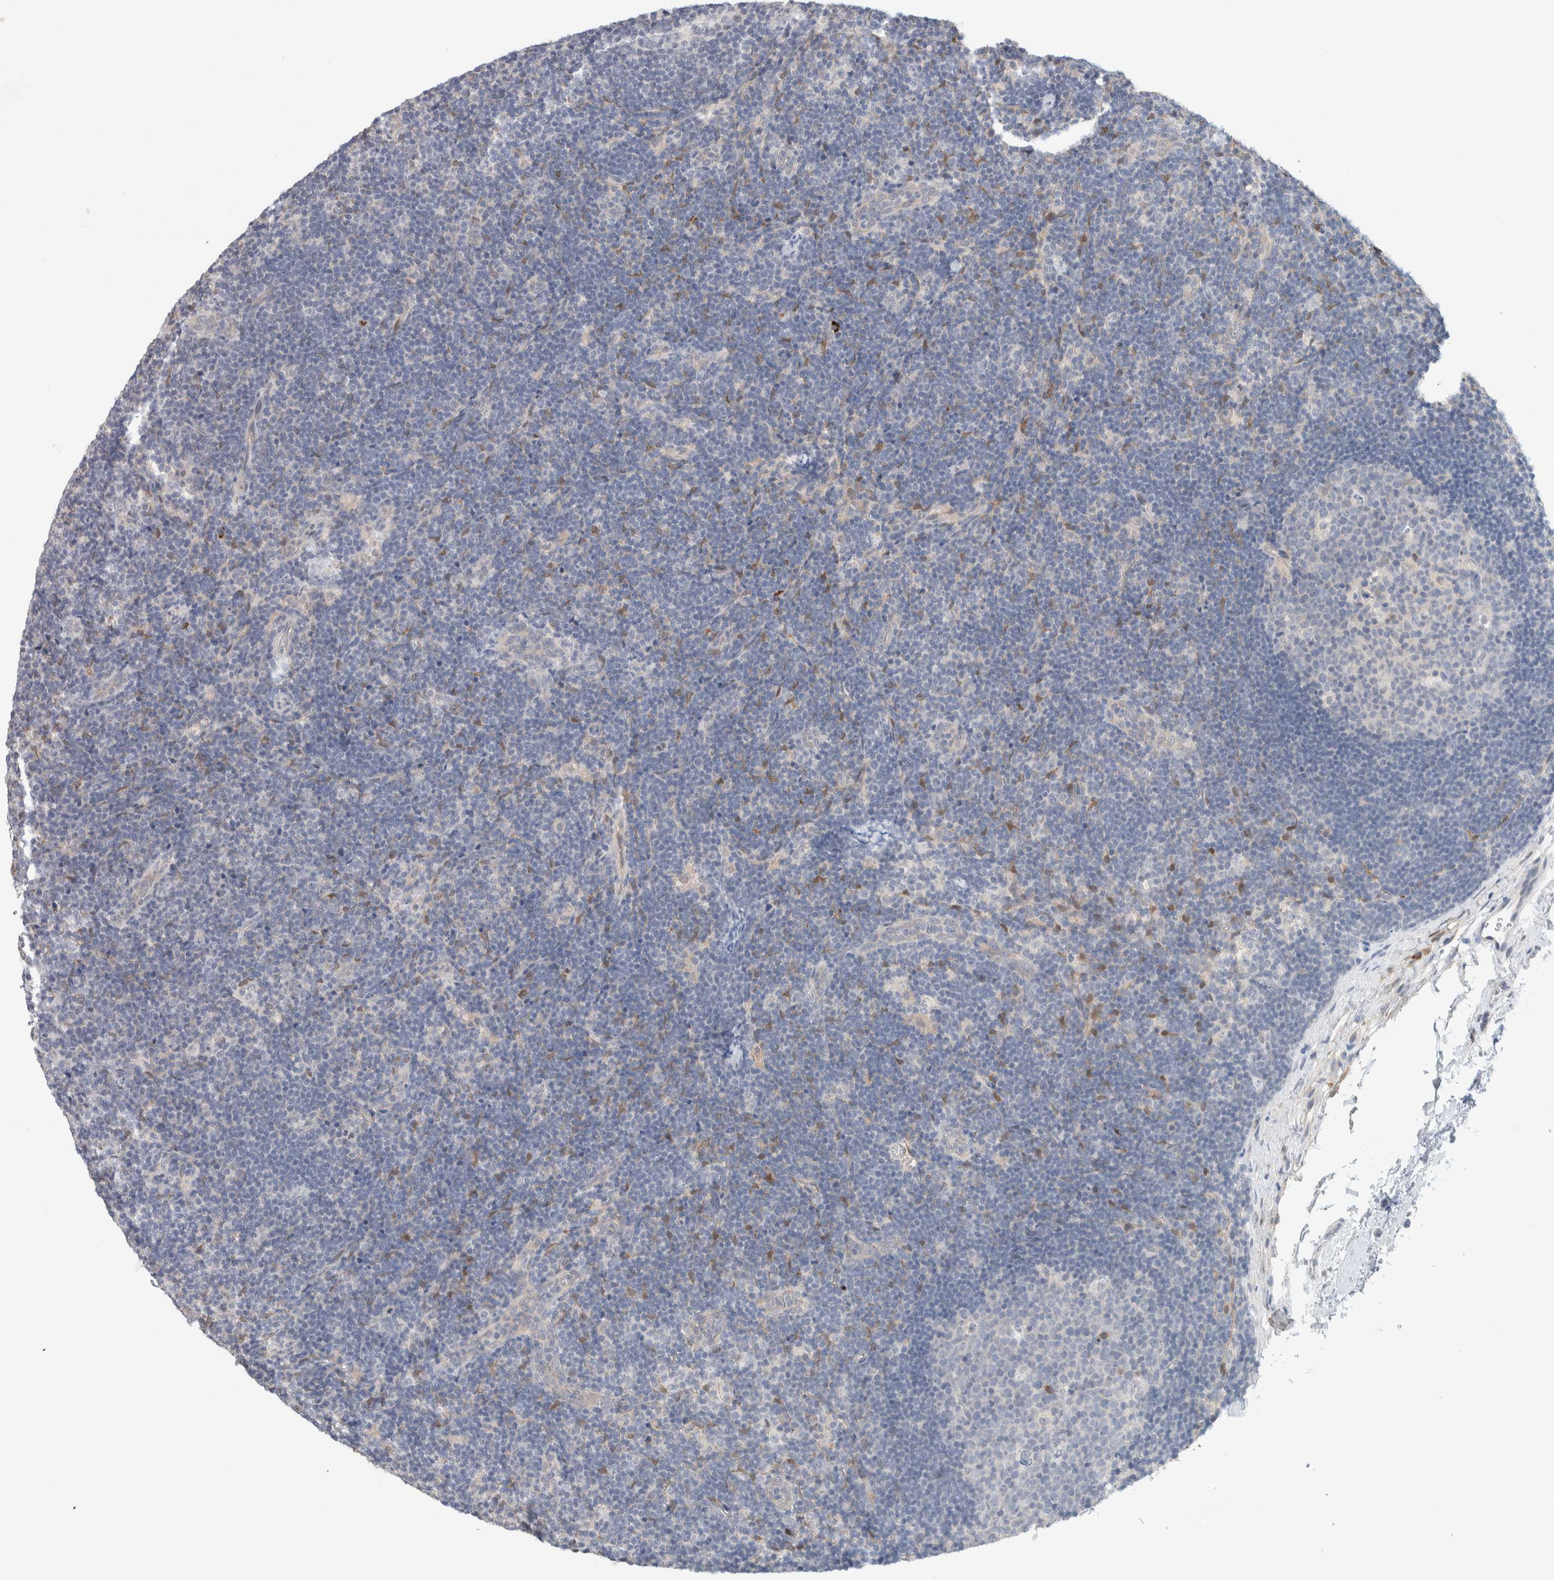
{"staining": {"intensity": "negative", "quantity": "none", "location": "none"}, "tissue": "lymph node", "cell_type": "Germinal center cells", "image_type": "normal", "snomed": [{"axis": "morphology", "description": "Normal tissue, NOS"}, {"axis": "topography", "description": "Lymph node"}], "caption": "This is a micrograph of immunohistochemistry staining of unremarkable lymph node, which shows no positivity in germinal center cells. (Brightfield microscopy of DAB IHC at high magnification).", "gene": "DEPTOR", "patient": {"sex": "female", "age": 22}}